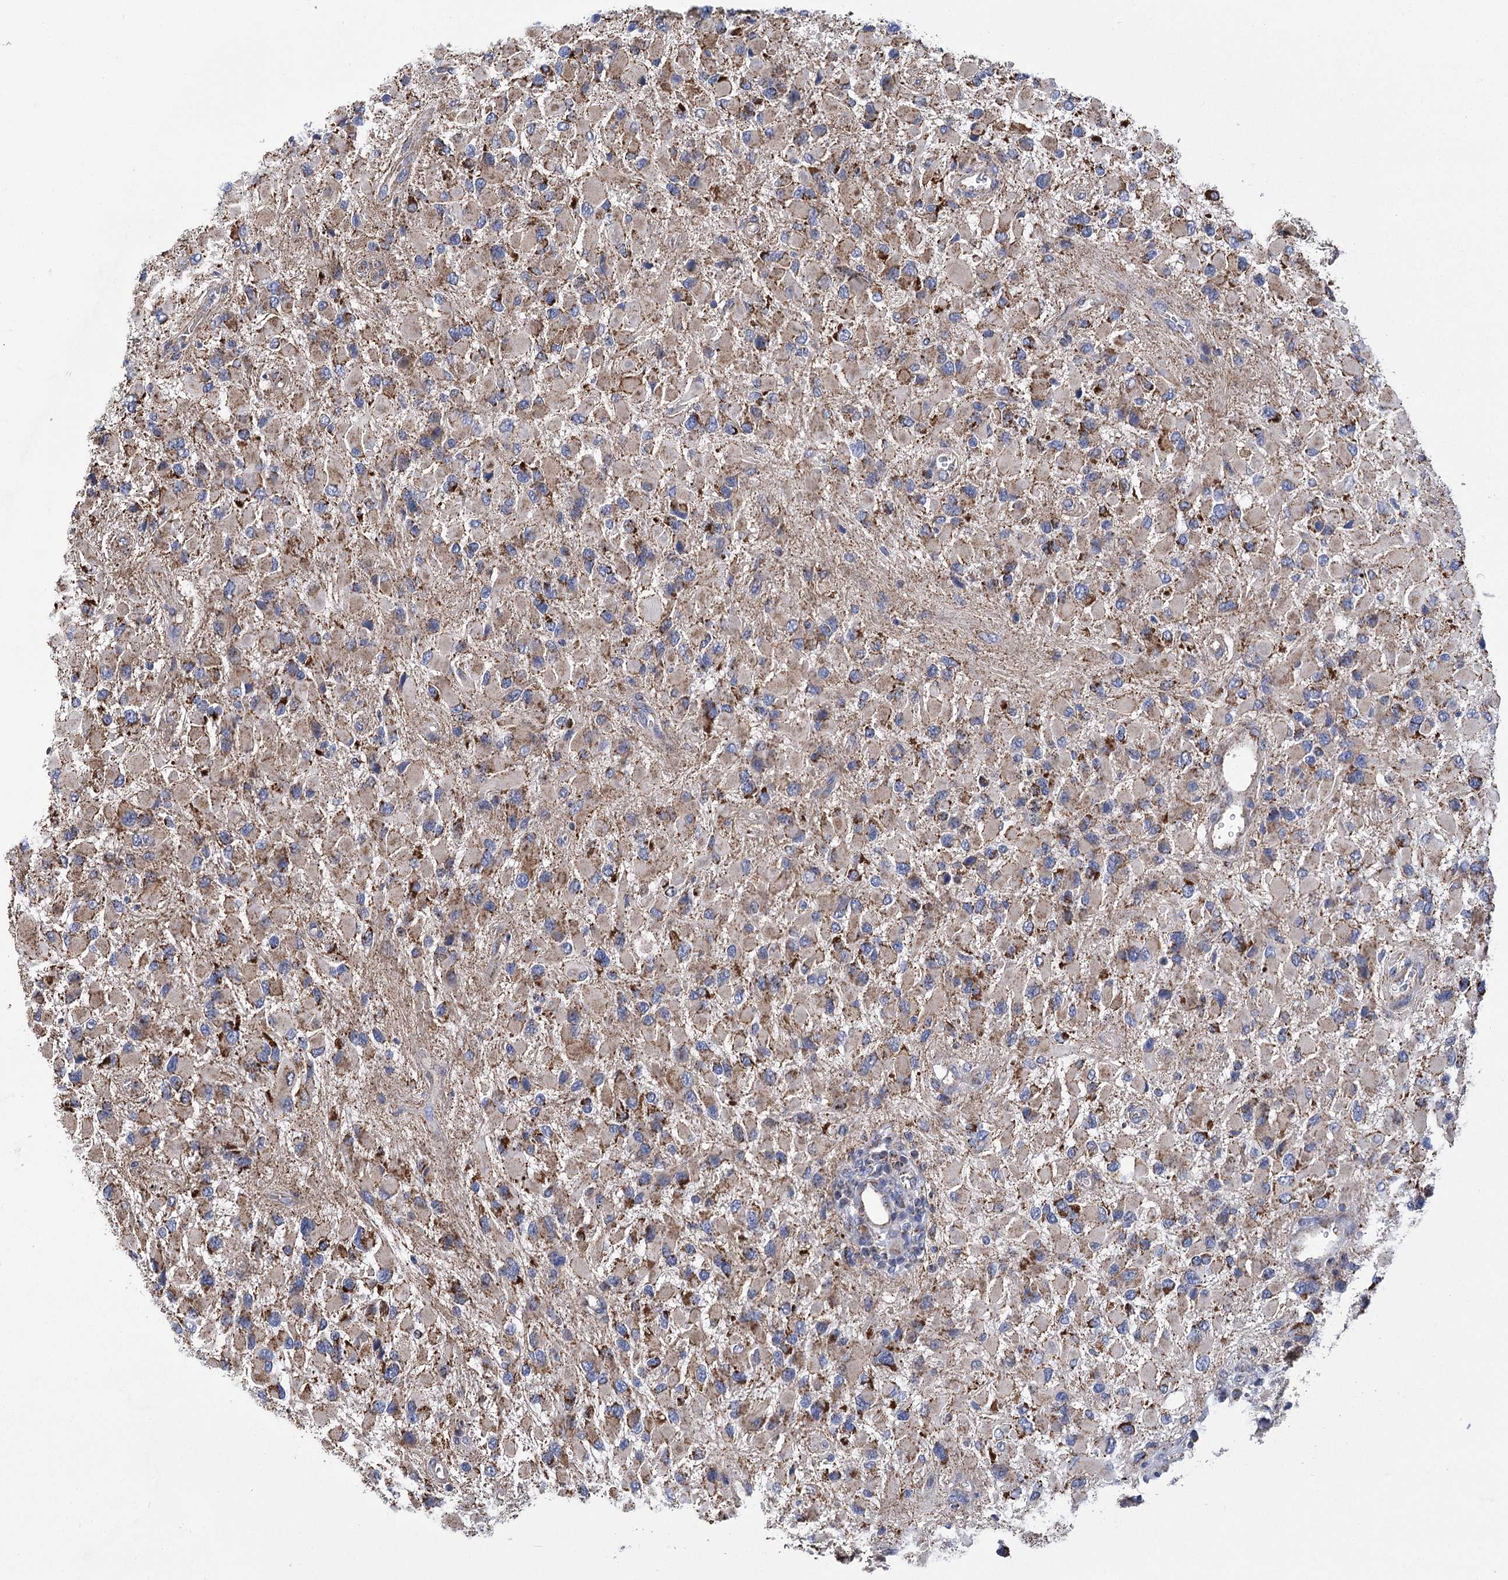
{"staining": {"intensity": "strong", "quantity": "<25%", "location": "cytoplasmic/membranous"}, "tissue": "glioma", "cell_type": "Tumor cells", "image_type": "cancer", "snomed": [{"axis": "morphology", "description": "Glioma, malignant, High grade"}, {"axis": "topography", "description": "Brain"}], "caption": "Protein analysis of malignant high-grade glioma tissue shows strong cytoplasmic/membranous expression in approximately <25% of tumor cells.", "gene": "CCDC73", "patient": {"sex": "male", "age": 53}}